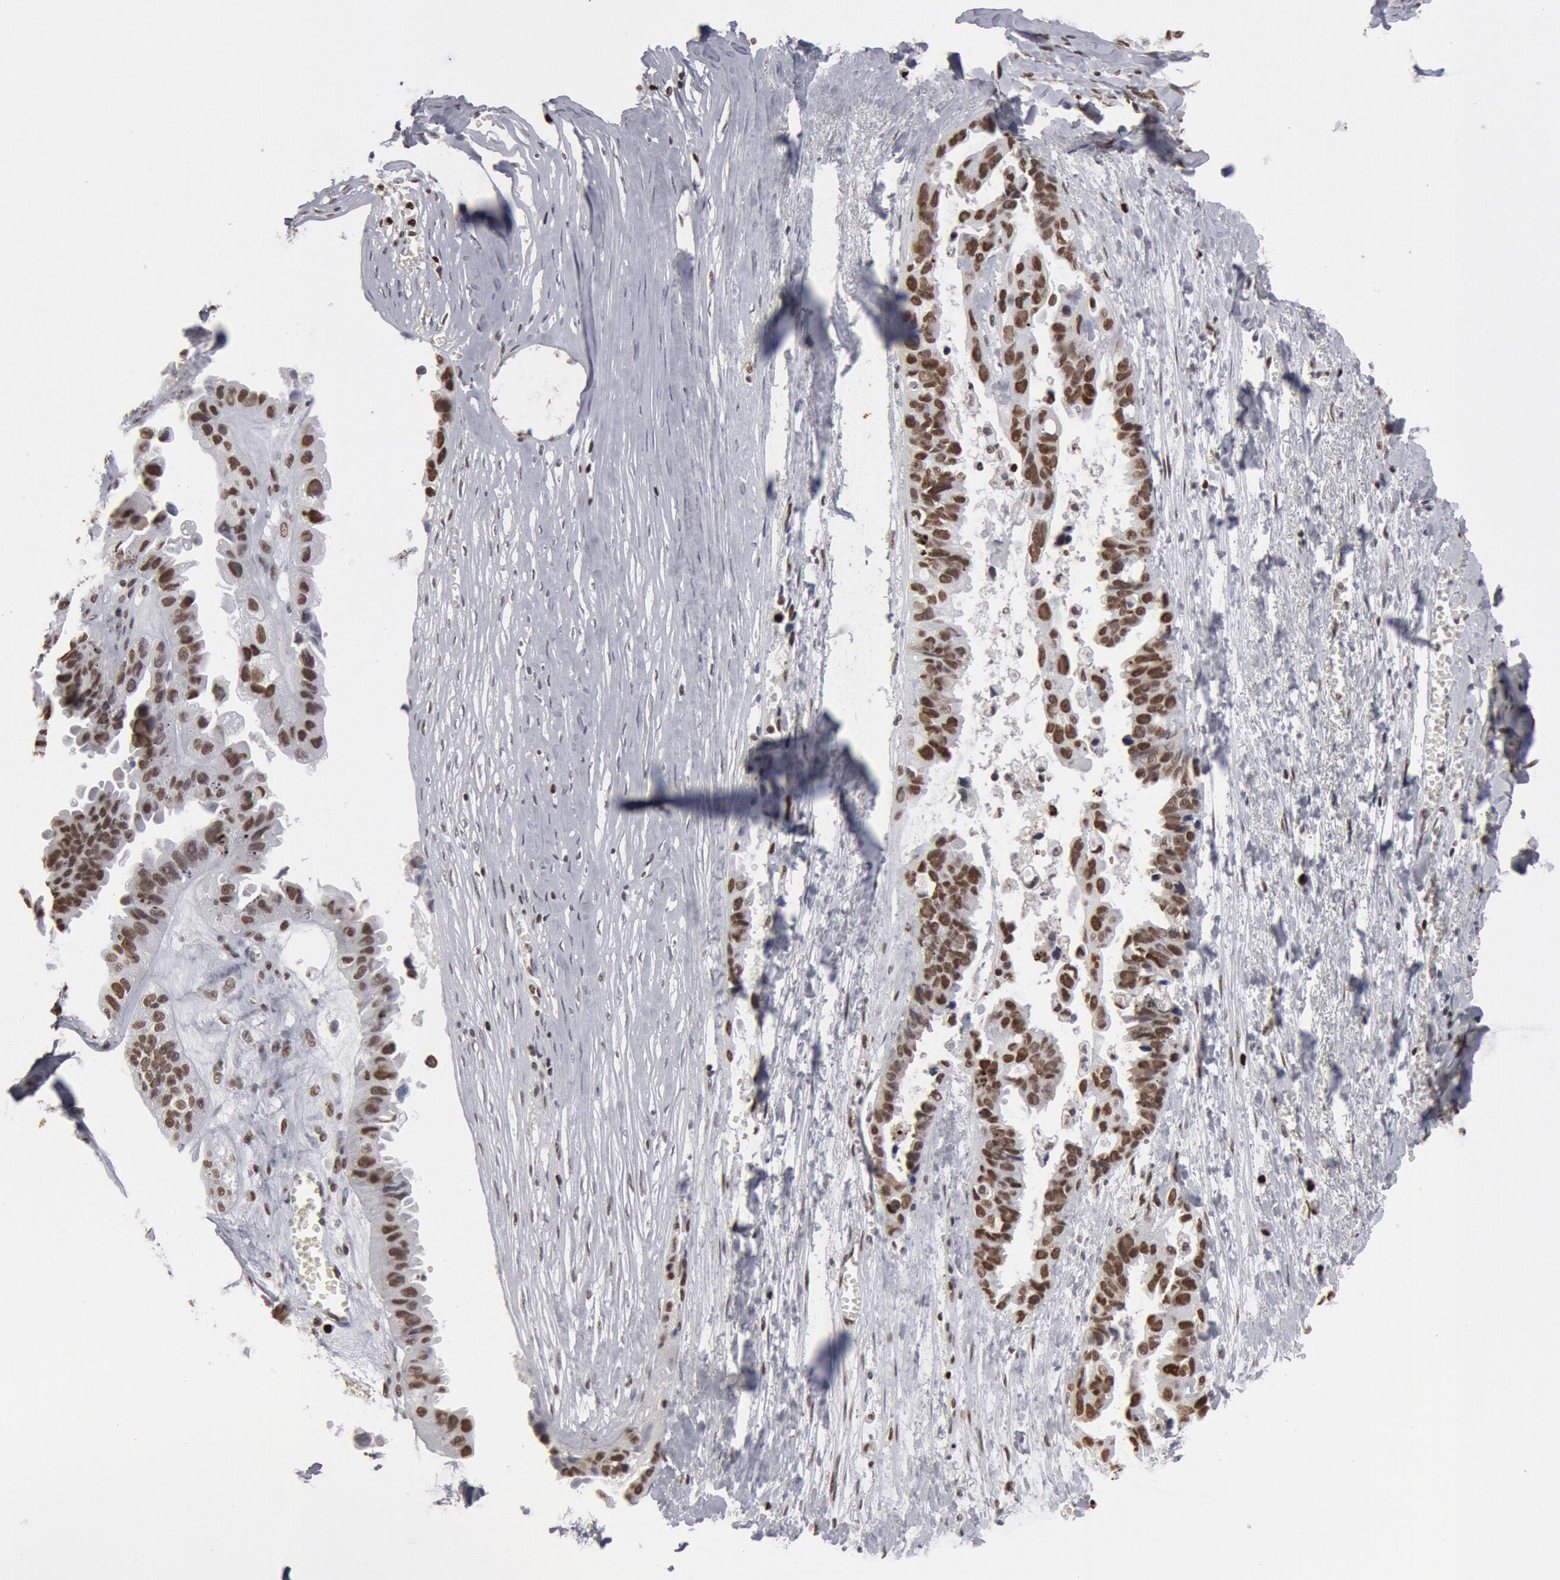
{"staining": {"intensity": "strong", "quantity": ">75%", "location": "nuclear"}, "tissue": "ovarian cancer", "cell_type": "Tumor cells", "image_type": "cancer", "snomed": [{"axis": "morphology", "description": "Carcinoma, endometroid"}, {"axis": "topography", "description": "Ovary"}], "caption": "High-power microscopy captured an immunohistochemistry (IHC) image of ovarian cancer (endometroid carcinoma), revealing strong nuclear positivity in about >75% of tumor cells. The staining is performed using DAB brown chromogen to label protein expression. The nuclei are counter-stained blue using hematoxylin.", "gene": "SUB1", "patient": {"sex": "female", "age": 85}}